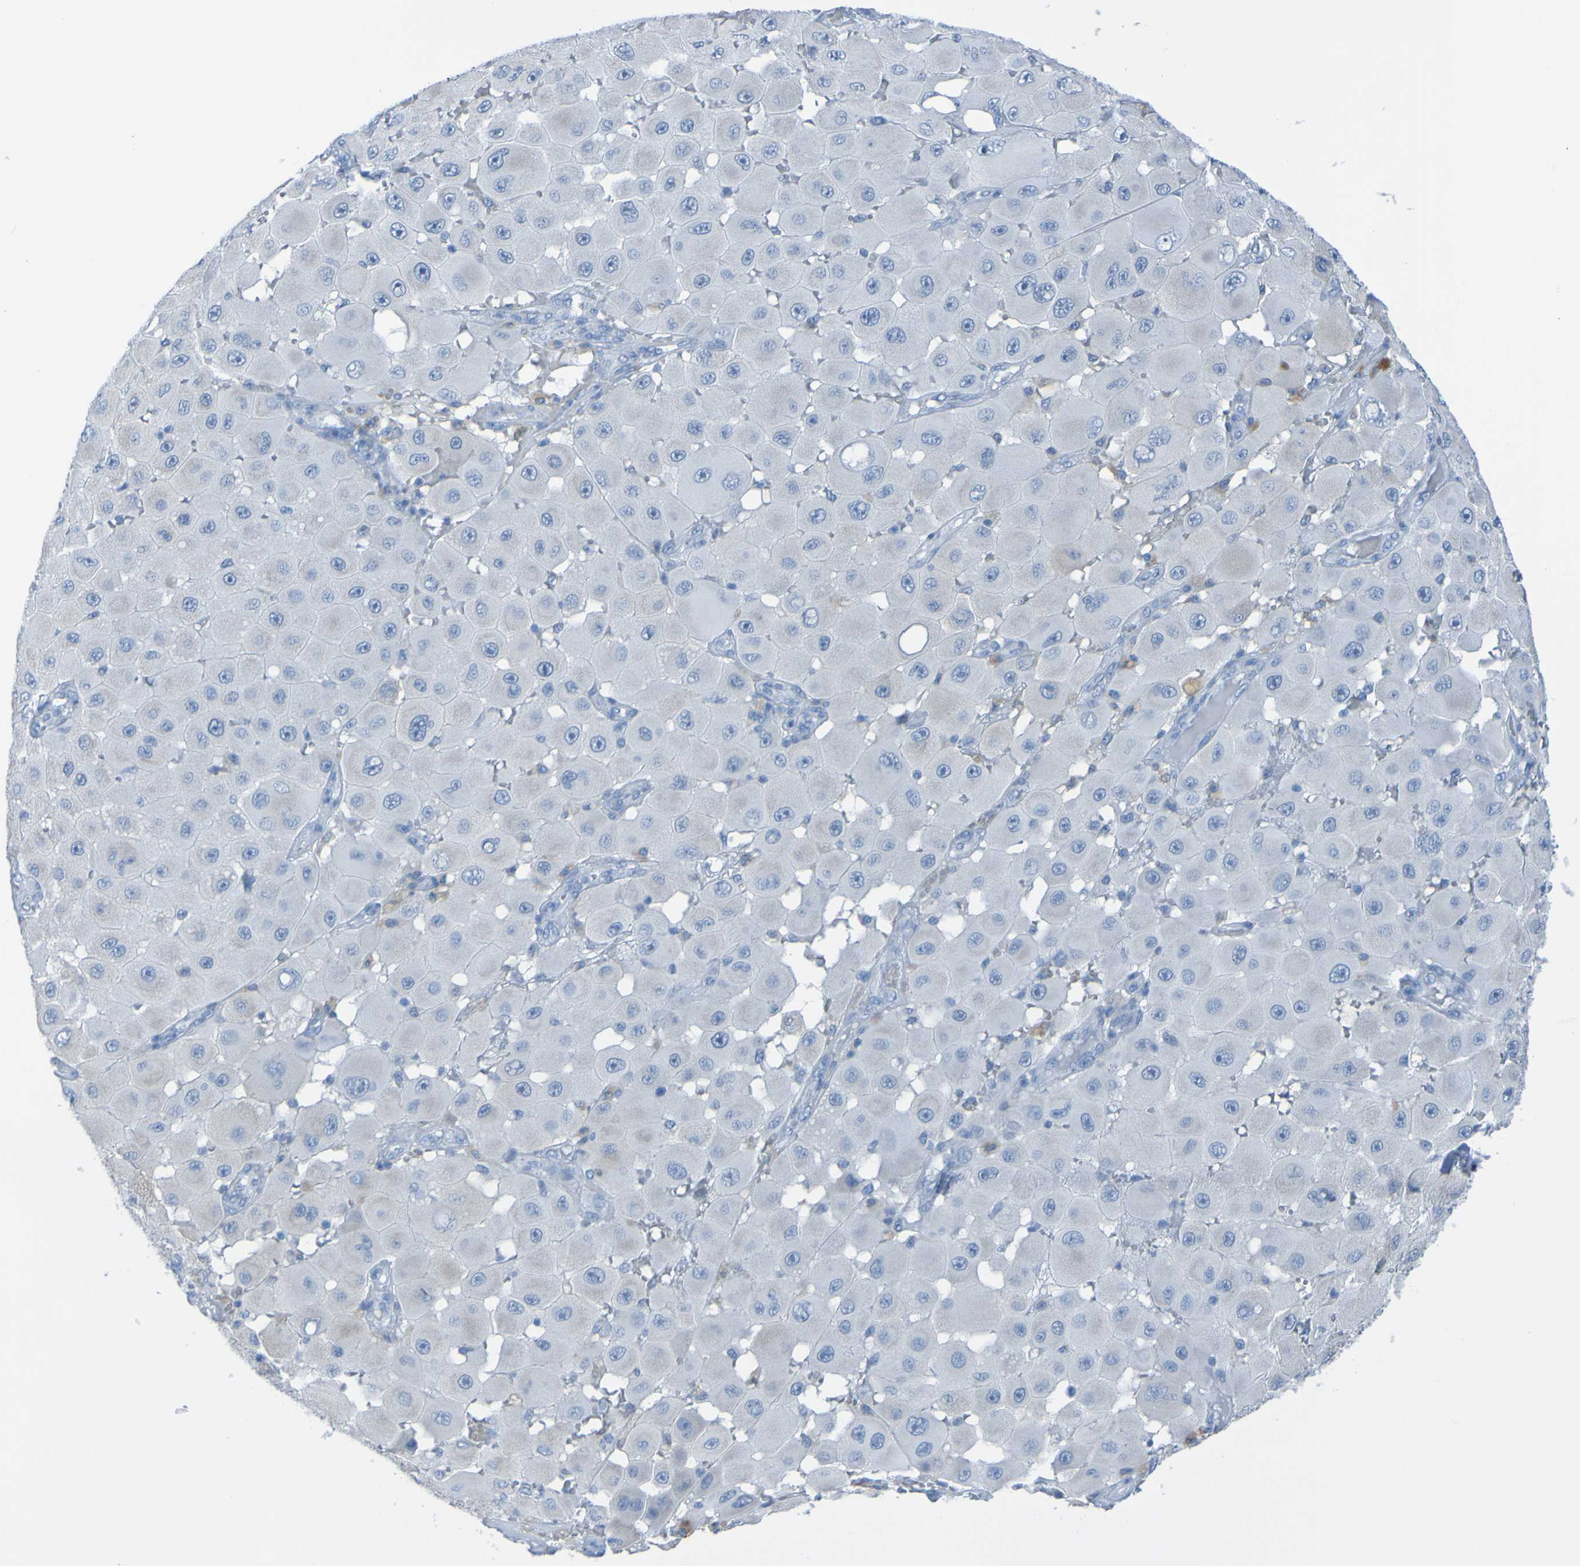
{"staining": {"intensity": "negative", "quantity": "none", "location": "none"}, "tissue": "melanoma", "cell_type": "Tumor cells", "image_type": "cancer", "snomed": [{"axis": "morphology", "description": "Malignant melanoma, NOS"}, {"axis": "topography", "description": "Skin"}], "caption": "Human melanoma stained for a protein using IHC exhibits no expression in tumor cells.", "gene": "ACMSD", "patient": {"sex": "female", "age": 81}}